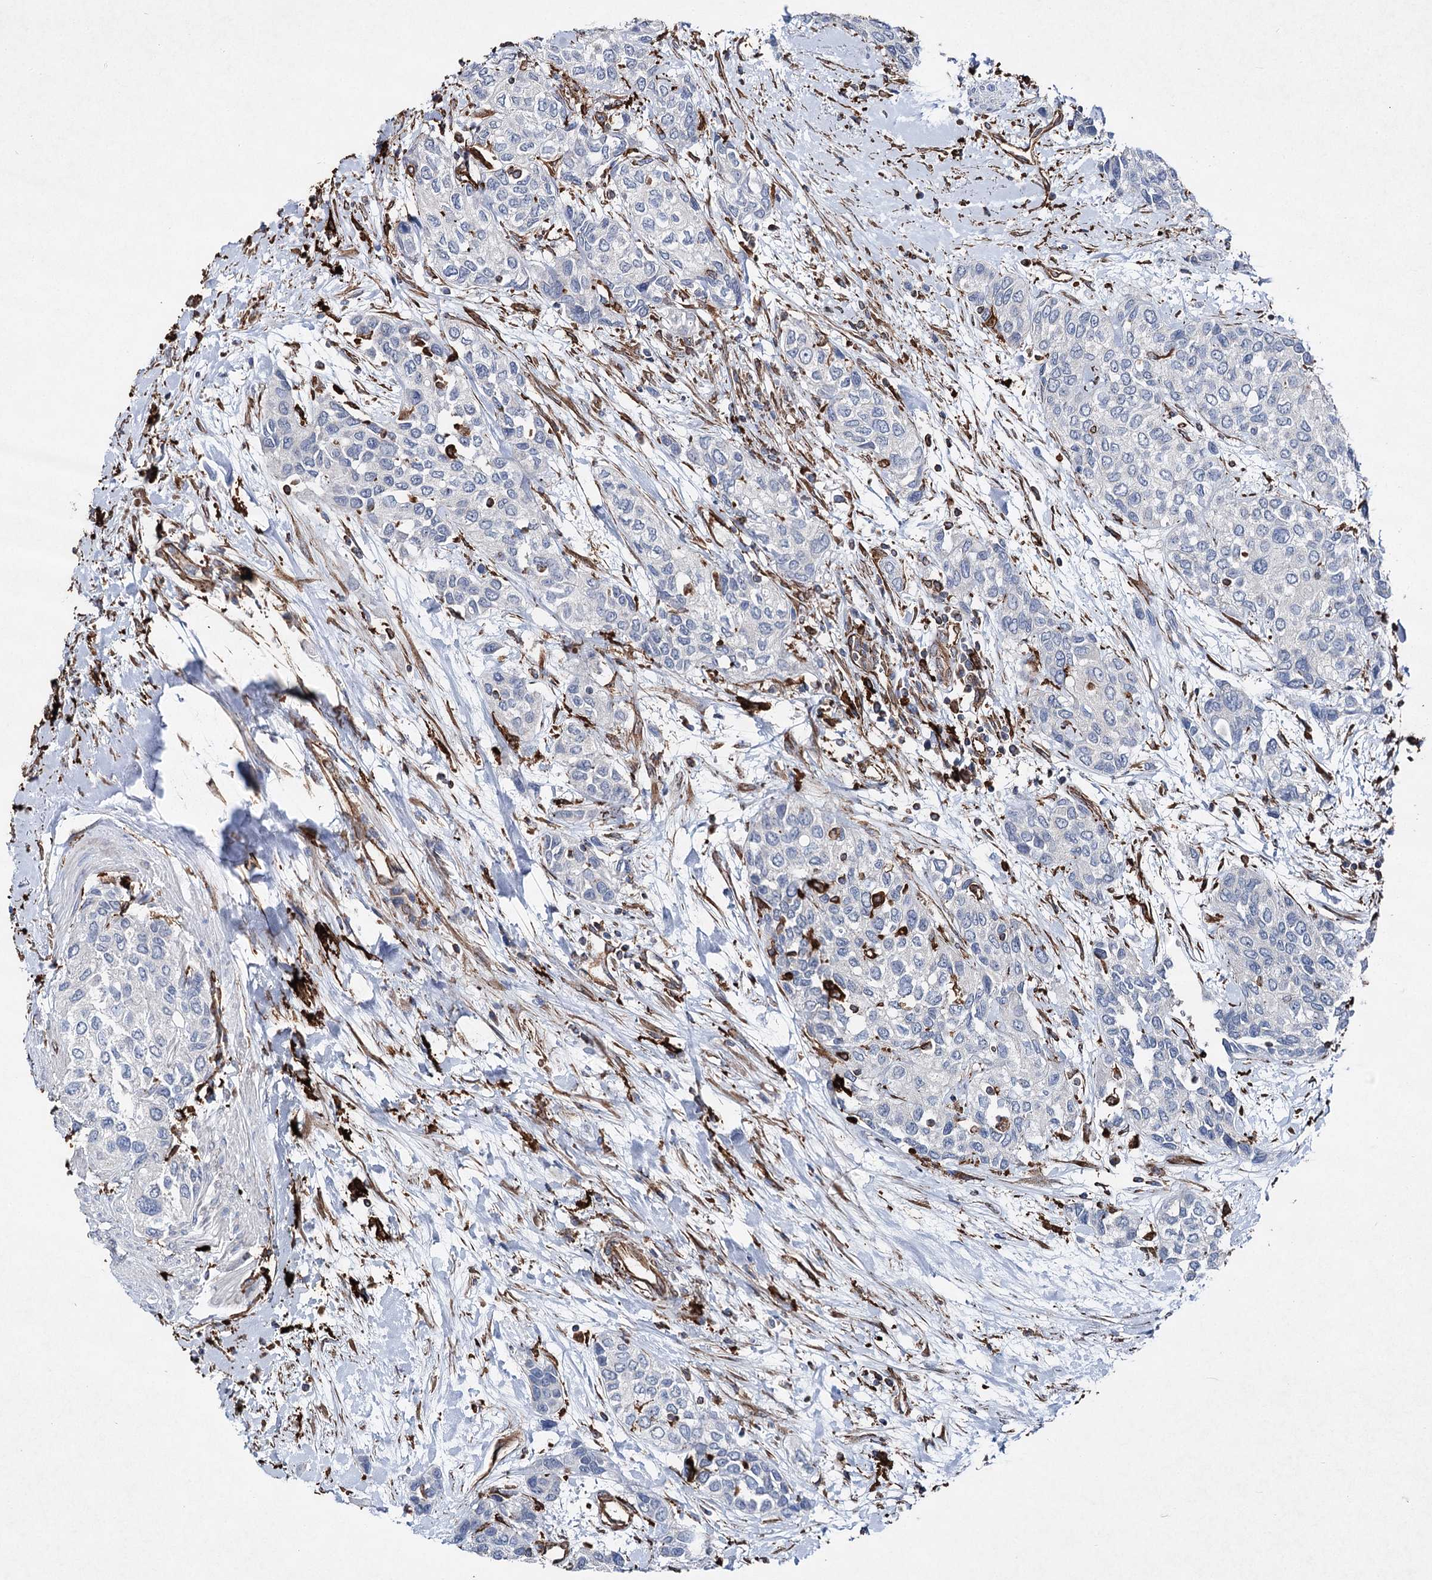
{"staining": {"intensity": "negative", "quantity": "none", "location": "none"}, "tissue": "urothelial cancer", "cell_type": "Tumor cells", "image_type": "cancer", "snomed": [{"axis": "morphology", "description": "Normal tissue, NOS"}, {"axis": "morphology", "description": "Urothelial carcinoma, High grade"}, {"axis": "topography", "description": "Vascular tissue"}, {"axis": "topography", "description": "Urinary bladder"}], "caption": "Human urothelial carcinoma (high-grade) stained for a protein using immunohistochemistry demonstrates no positivity in tumor cells.", "gene": "CLEC4M", "patient": {"sex": "female", "age": 56}}